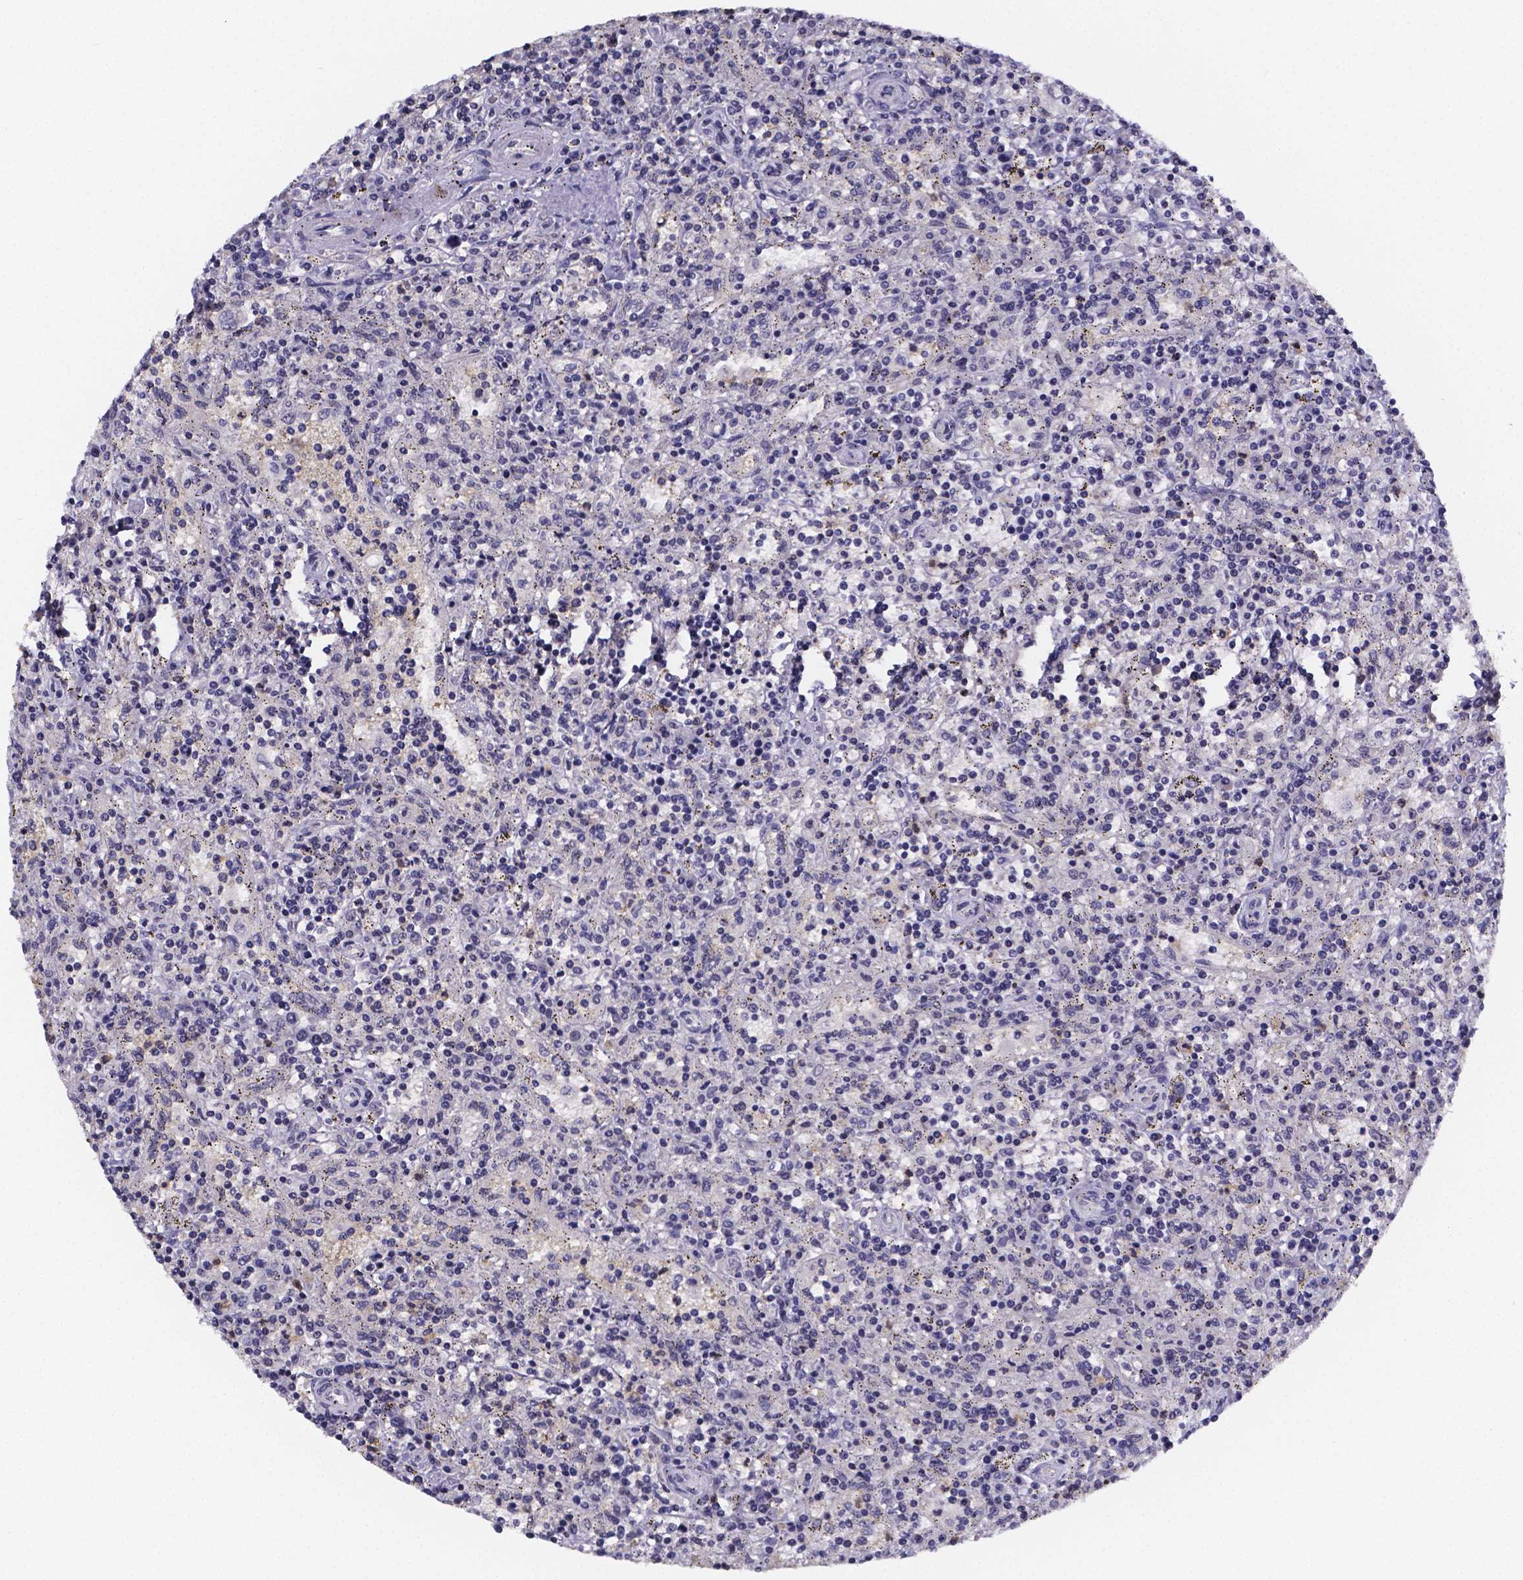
{"staining": {"intensity": "negative", "quantity": "none", "location": "none"}, "tissue": "lymphoma", "cell_type": "Tumor cells", "image_type": "cancer", "snomed": [{"axis": "morphology", "description": "Malignant lymphoma, non-Hodgkin's type, Low grade"}, {"axis": "topography", "description": "Spleen"}], "caption": "The image exhibits no staining of tumor cells in lymphoma. Nuclei are stained in blue.", "gene": "IZUMO1", "patient": {"sex": "male", "age": 62}}